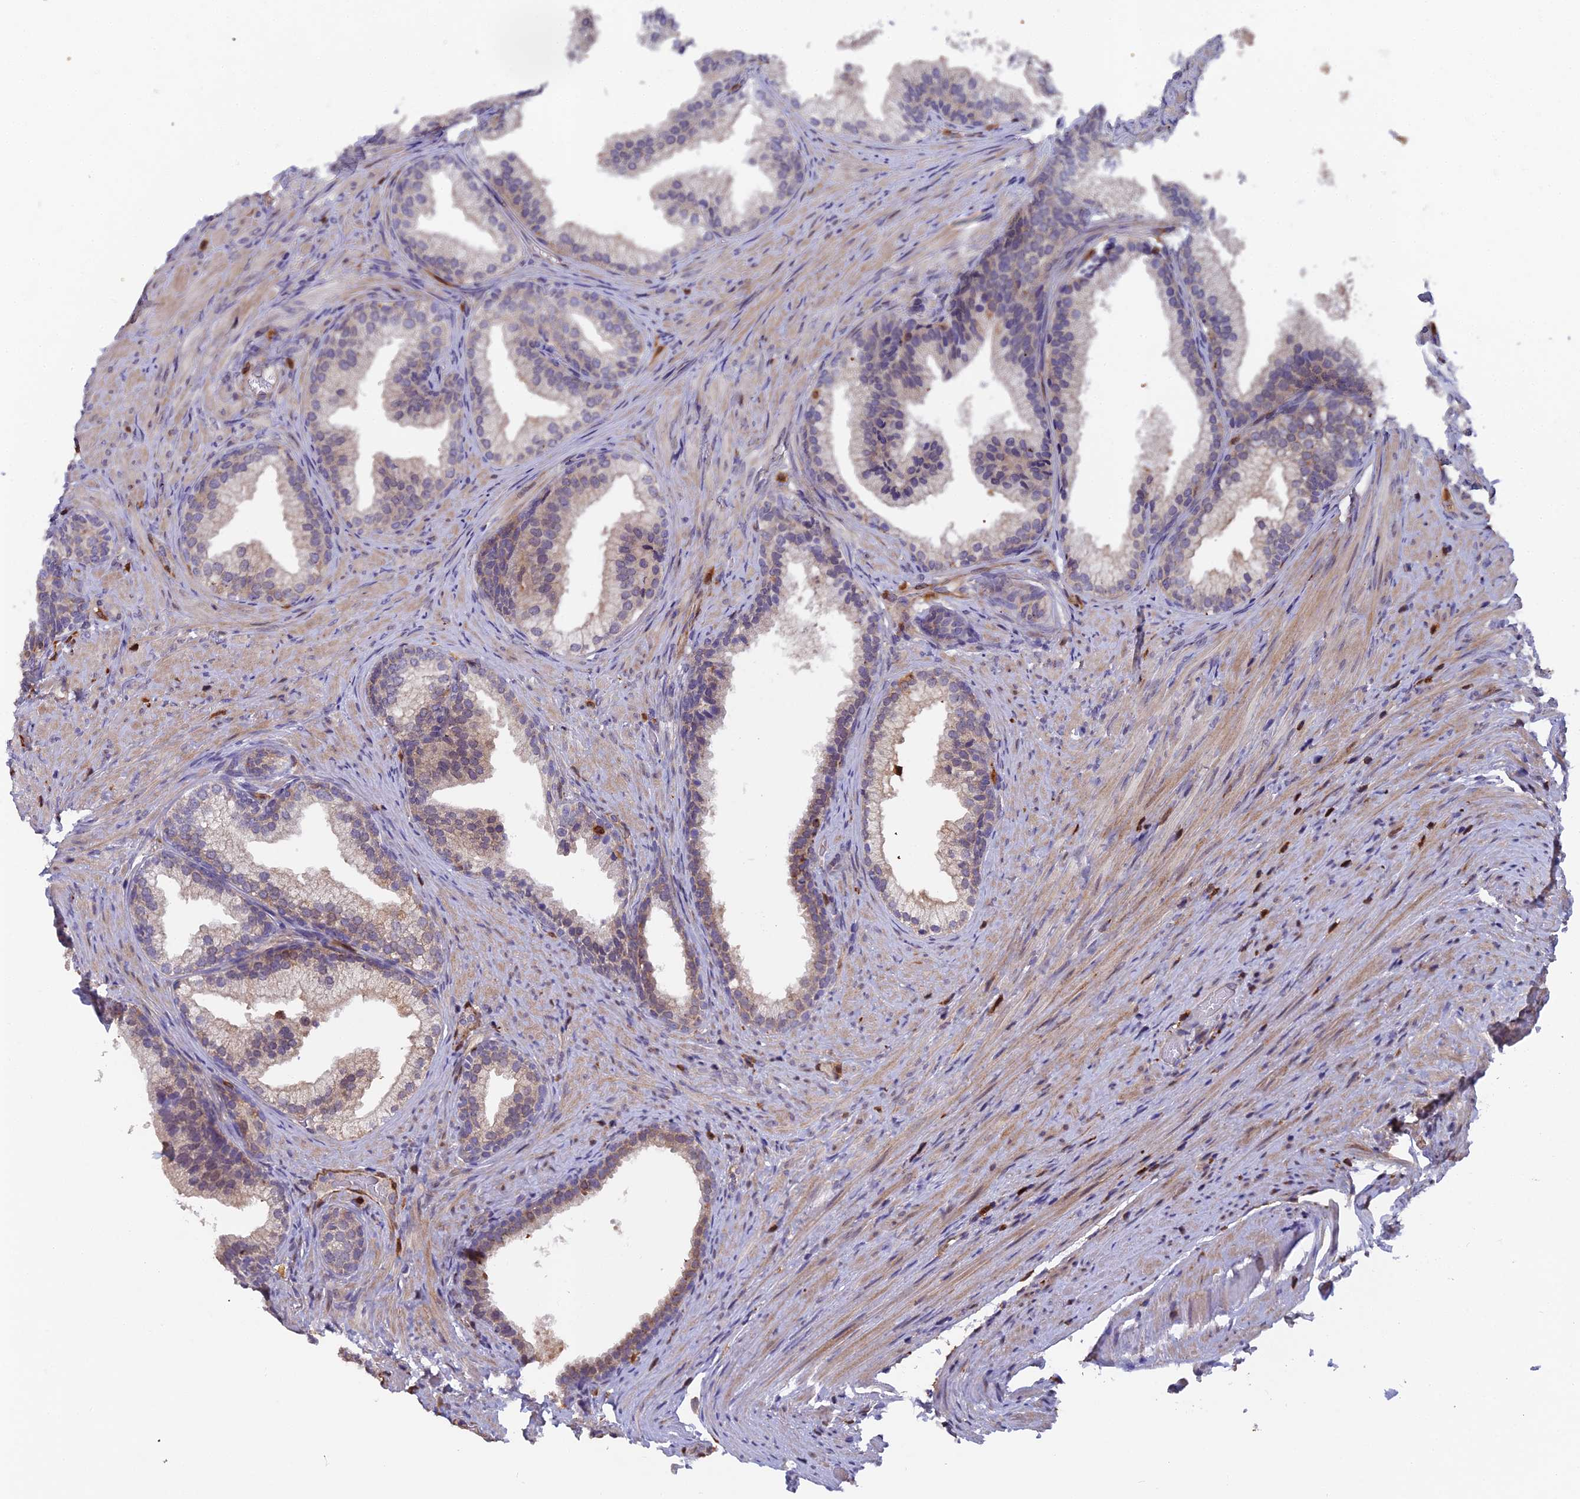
{"staining": {"intensity": "weak", "quantity": "25%-75%", "location": "cytoplasmic/membranous"}, "tissue": "prostate", "cell_type": "Glandular cells", "image_type": "normal", "snomed": [{"axis": "morphology", "description": "Normal tissue, NOS"}, {"axis": "topography", "description": "Prostate"}], "caption": "Immunohistochemistry (IHC) of normal prostate exhibits low levels of weak cytoplasmic/membranous staining in about 25%-75% of glandular cells. The protein is stained brown, and the nuclei are stained in blue (DAB IHC with brightfield microscopy, high magnification).", "gene": "GALK2", "patient": {"sex": "male", "age": 76}}